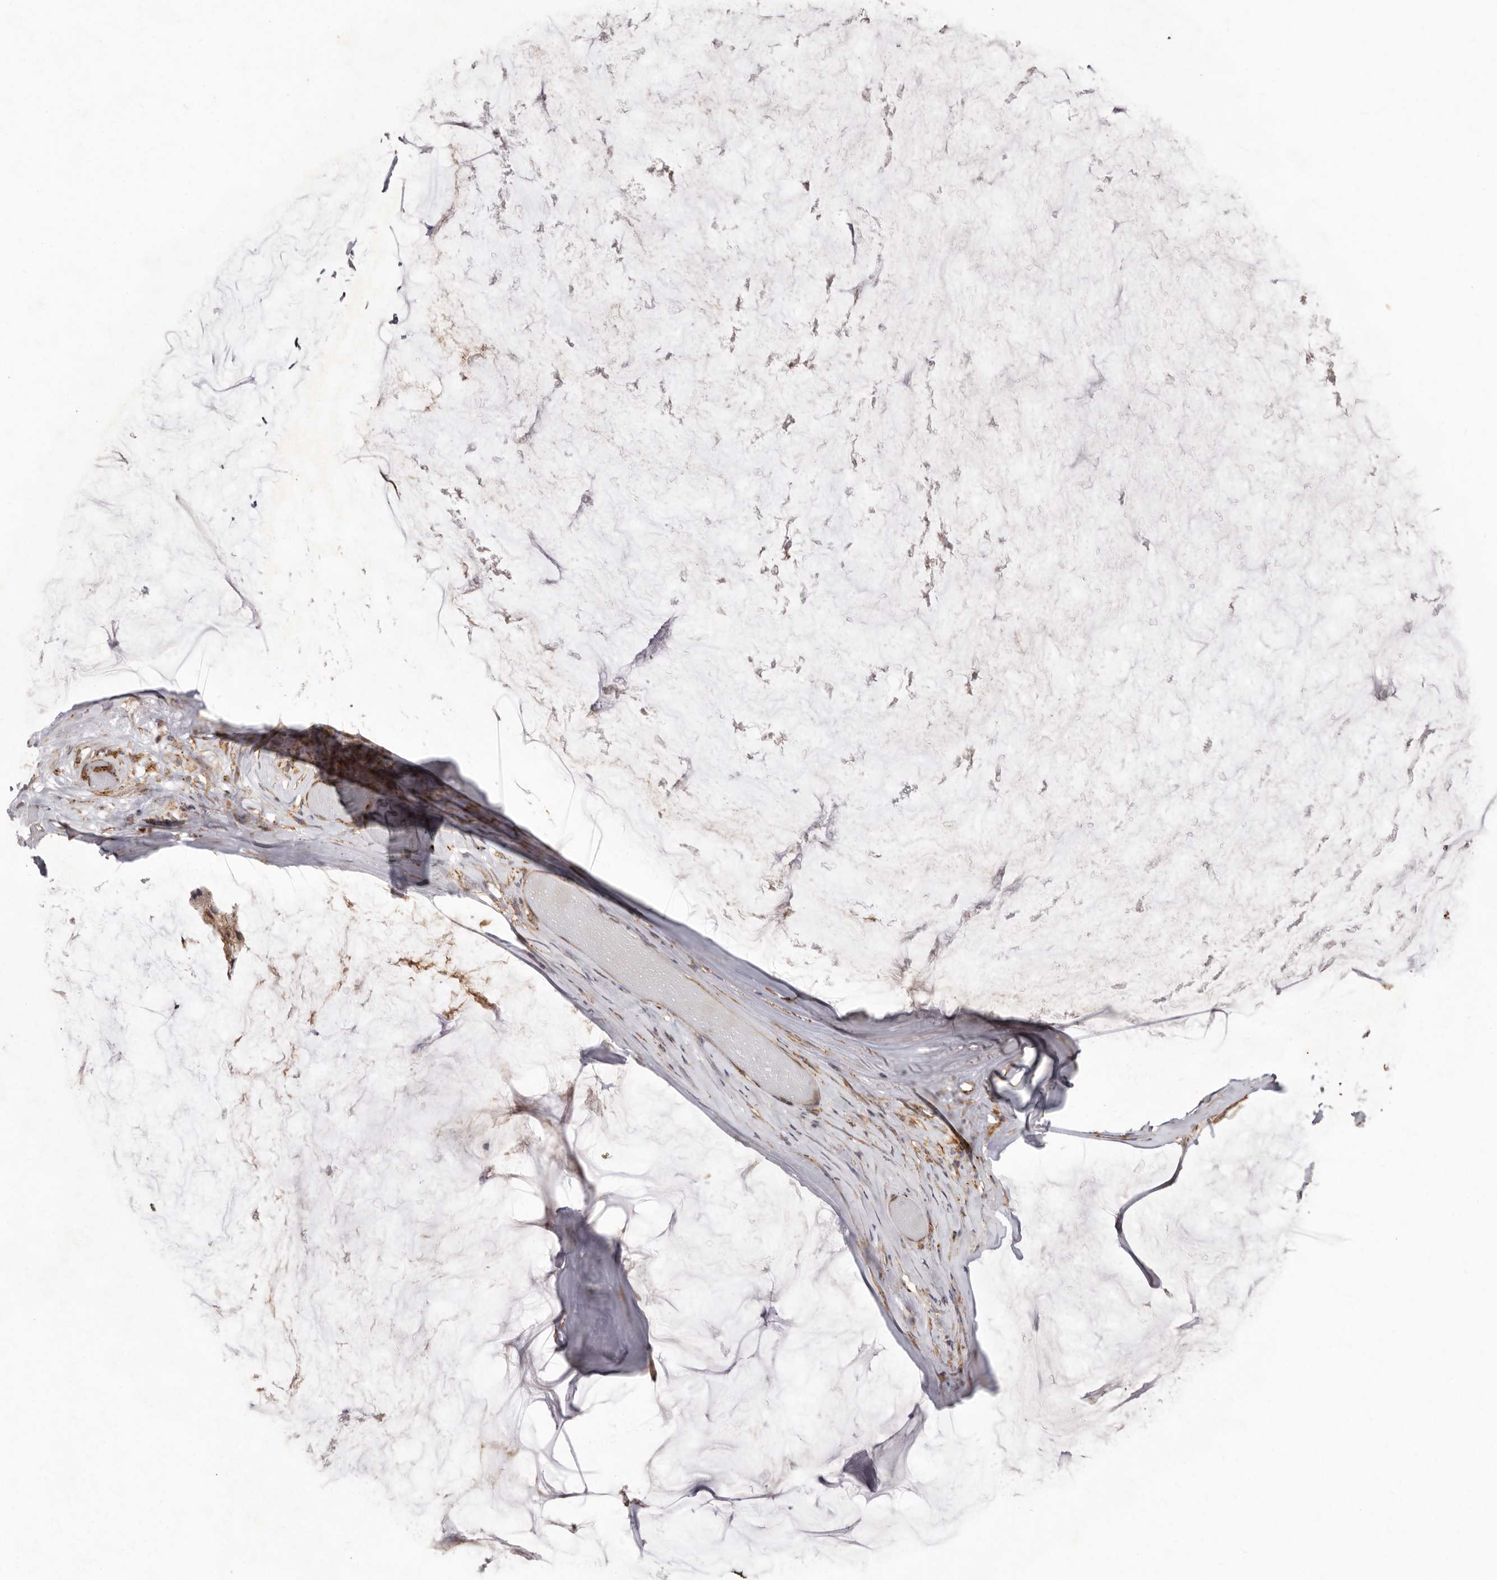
{"staining": {"intensity": "weak", "quantity": ">75%", "location": "cytoplasmic/membranous"}, "tissue": "ovarian cancer", "cell_type": "Tumor cells", "image_type": "cancer", "snomed": [{"axis": "morphology", "description": "Cystadenocarcinoma, mucinous, NOS"}, {"axis": "topography", "description": "Ovary"}], "caption": "Ovarian mucinous cystadenocarcinoma stained for a protein (brown) demonstrates weak cytoplasmic/membranous positive staining in approximately >75% of tumor cells.", "gene": "NUP43", "patient": {"sex": "female", "age": 39}}